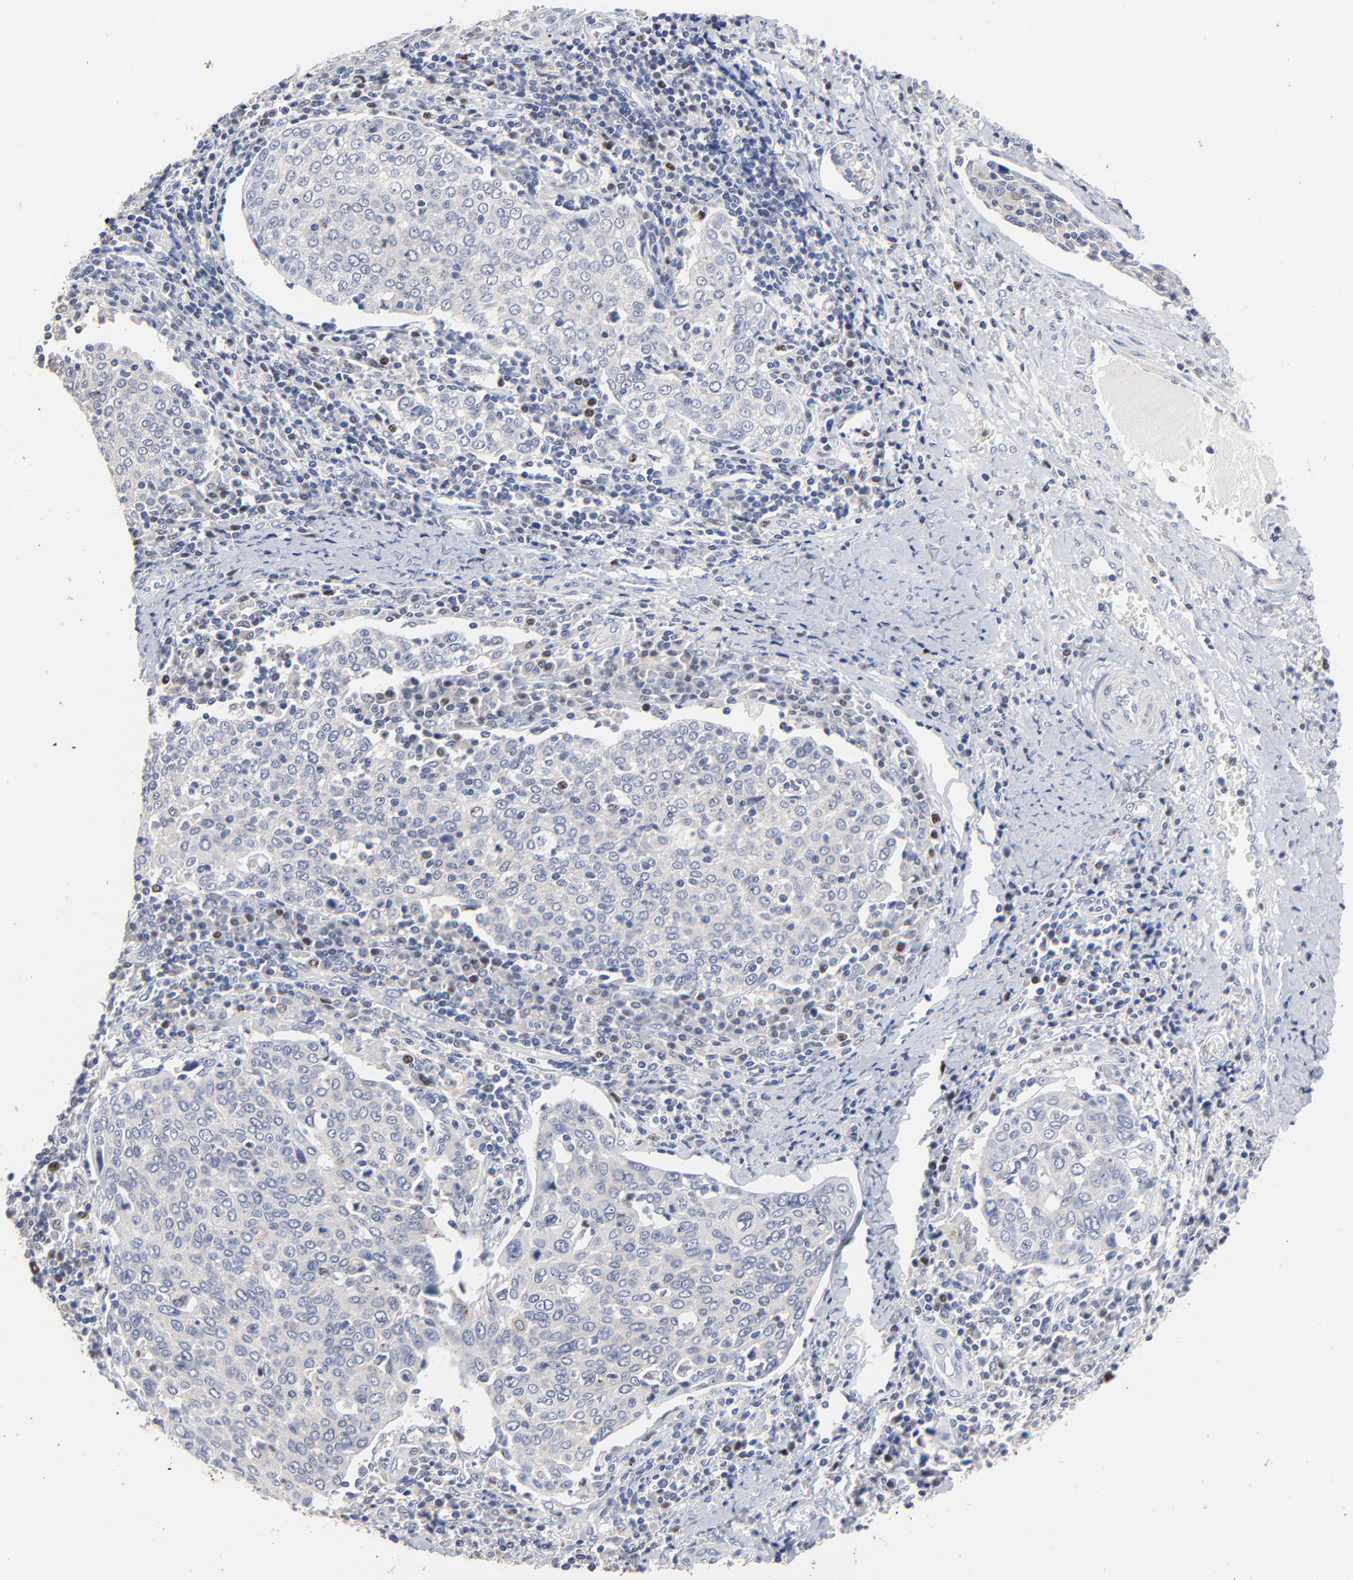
{"staining": {"intensity": "moderate", "quantity": "<25%", "location": "nuclear"}, "tissue": "cervical cancer", "cell_type": "Tumor cells", "image_type": "cancer", "snomed": [{"axis": "morphology", "description": "Squamous cell carcinoma, NOS"}, {"axis": "topography", "description": "Cervix"}], "caption": "Protein staining of squamous cell carcinoma (cervical) tissue reveals moderate nuclear staining in about <25% of tumor cells.", "gene": "AADAC", "patient": {"sex": "female", "age": 40}}